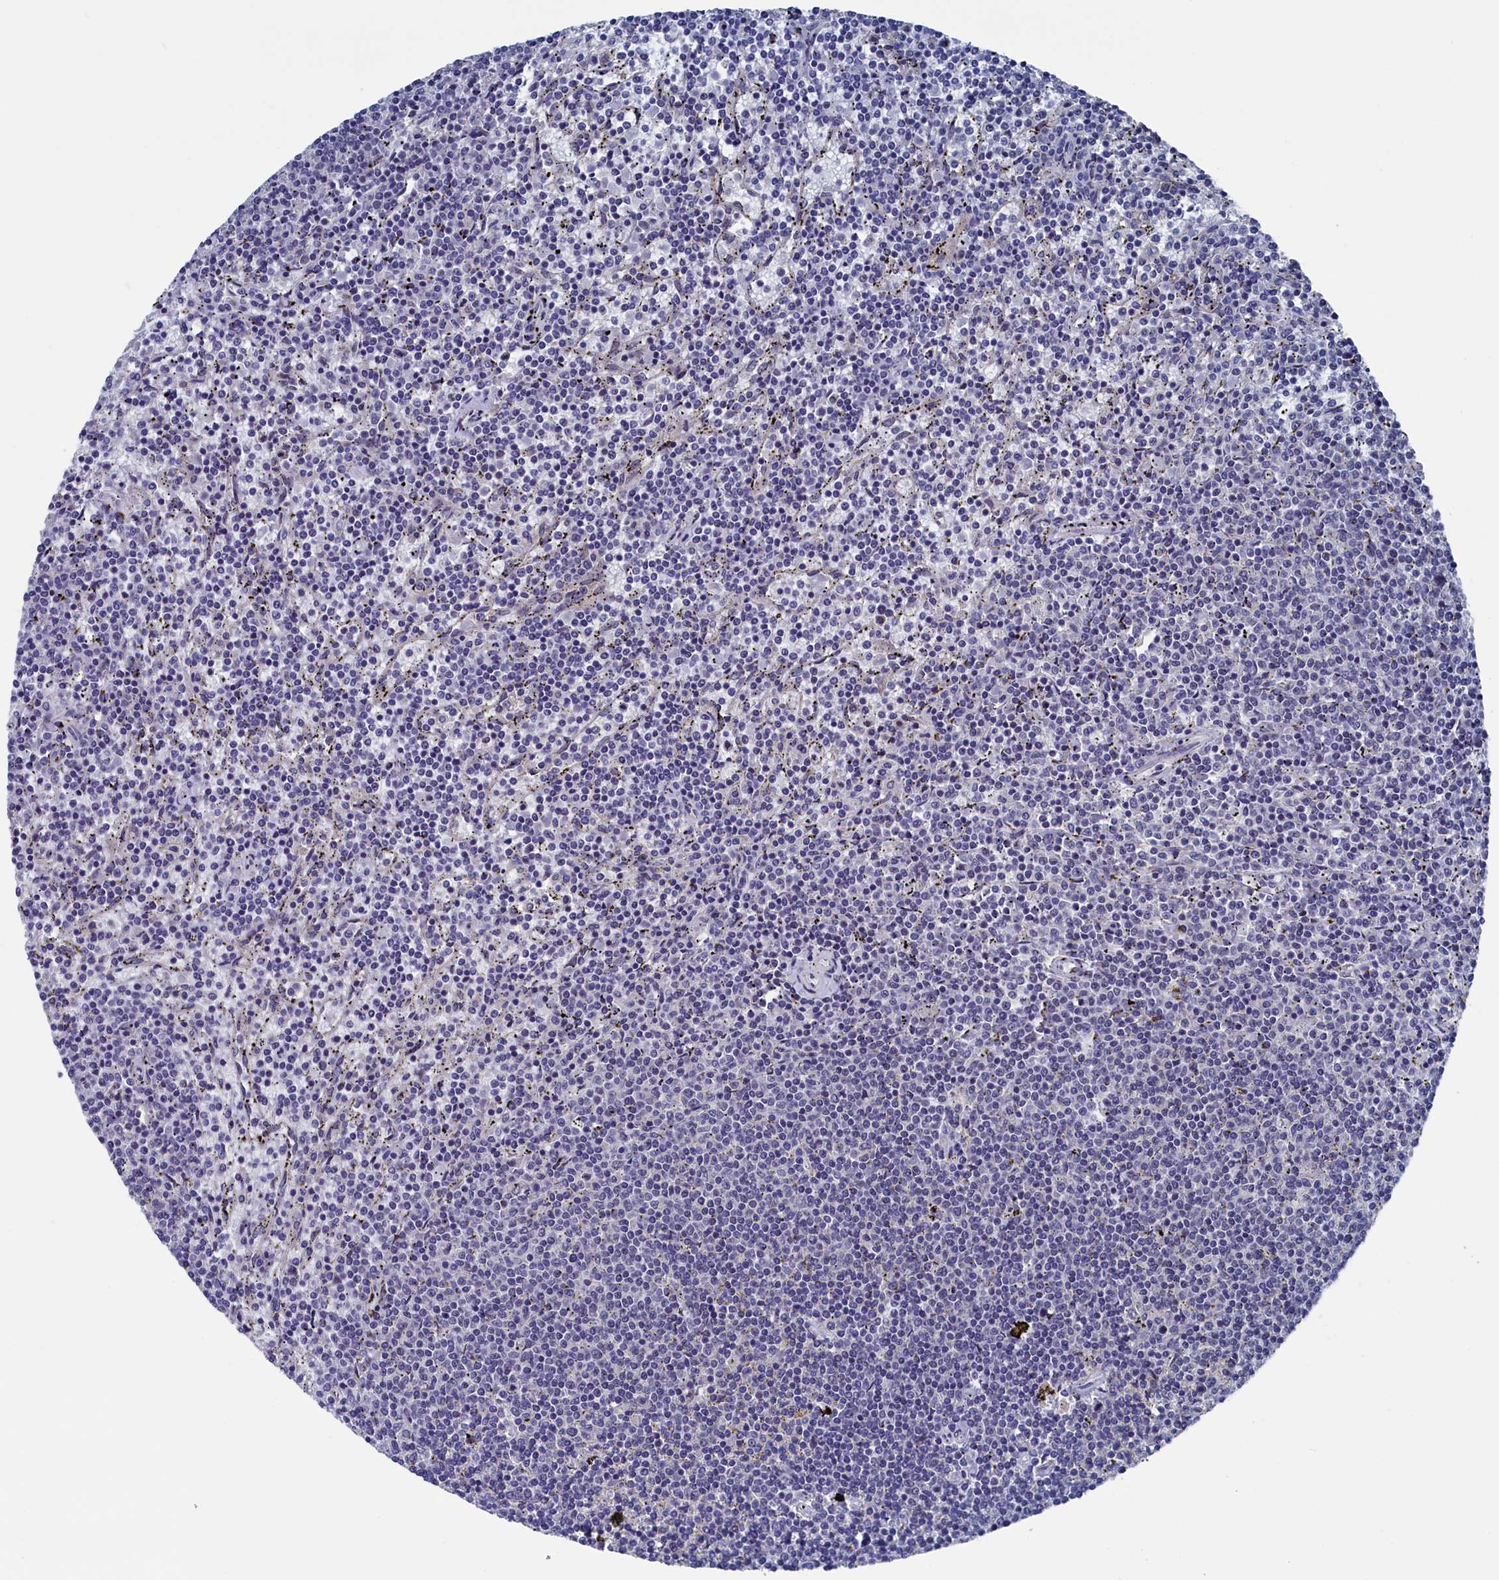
{"staining": {"intensity": "negative", "quantity": "none", "location": "none"}, "tissue": "lymphoma", "cell_type": "Tumor cells", "image_type": "cancer", "snomed": [{"axis": "morphology", "description": "Malignant lymphoma, non-Hodgkin's type, Low grade"}, {"axis": "topography", "description": "Spleen"}], "caption": "There is no significant positivity in tumor cells of low-grade malignant lymphoma, non-Hodgkin's type.", "gene": "SPATA13", "patient": {"sex": "female", "age": 50}}